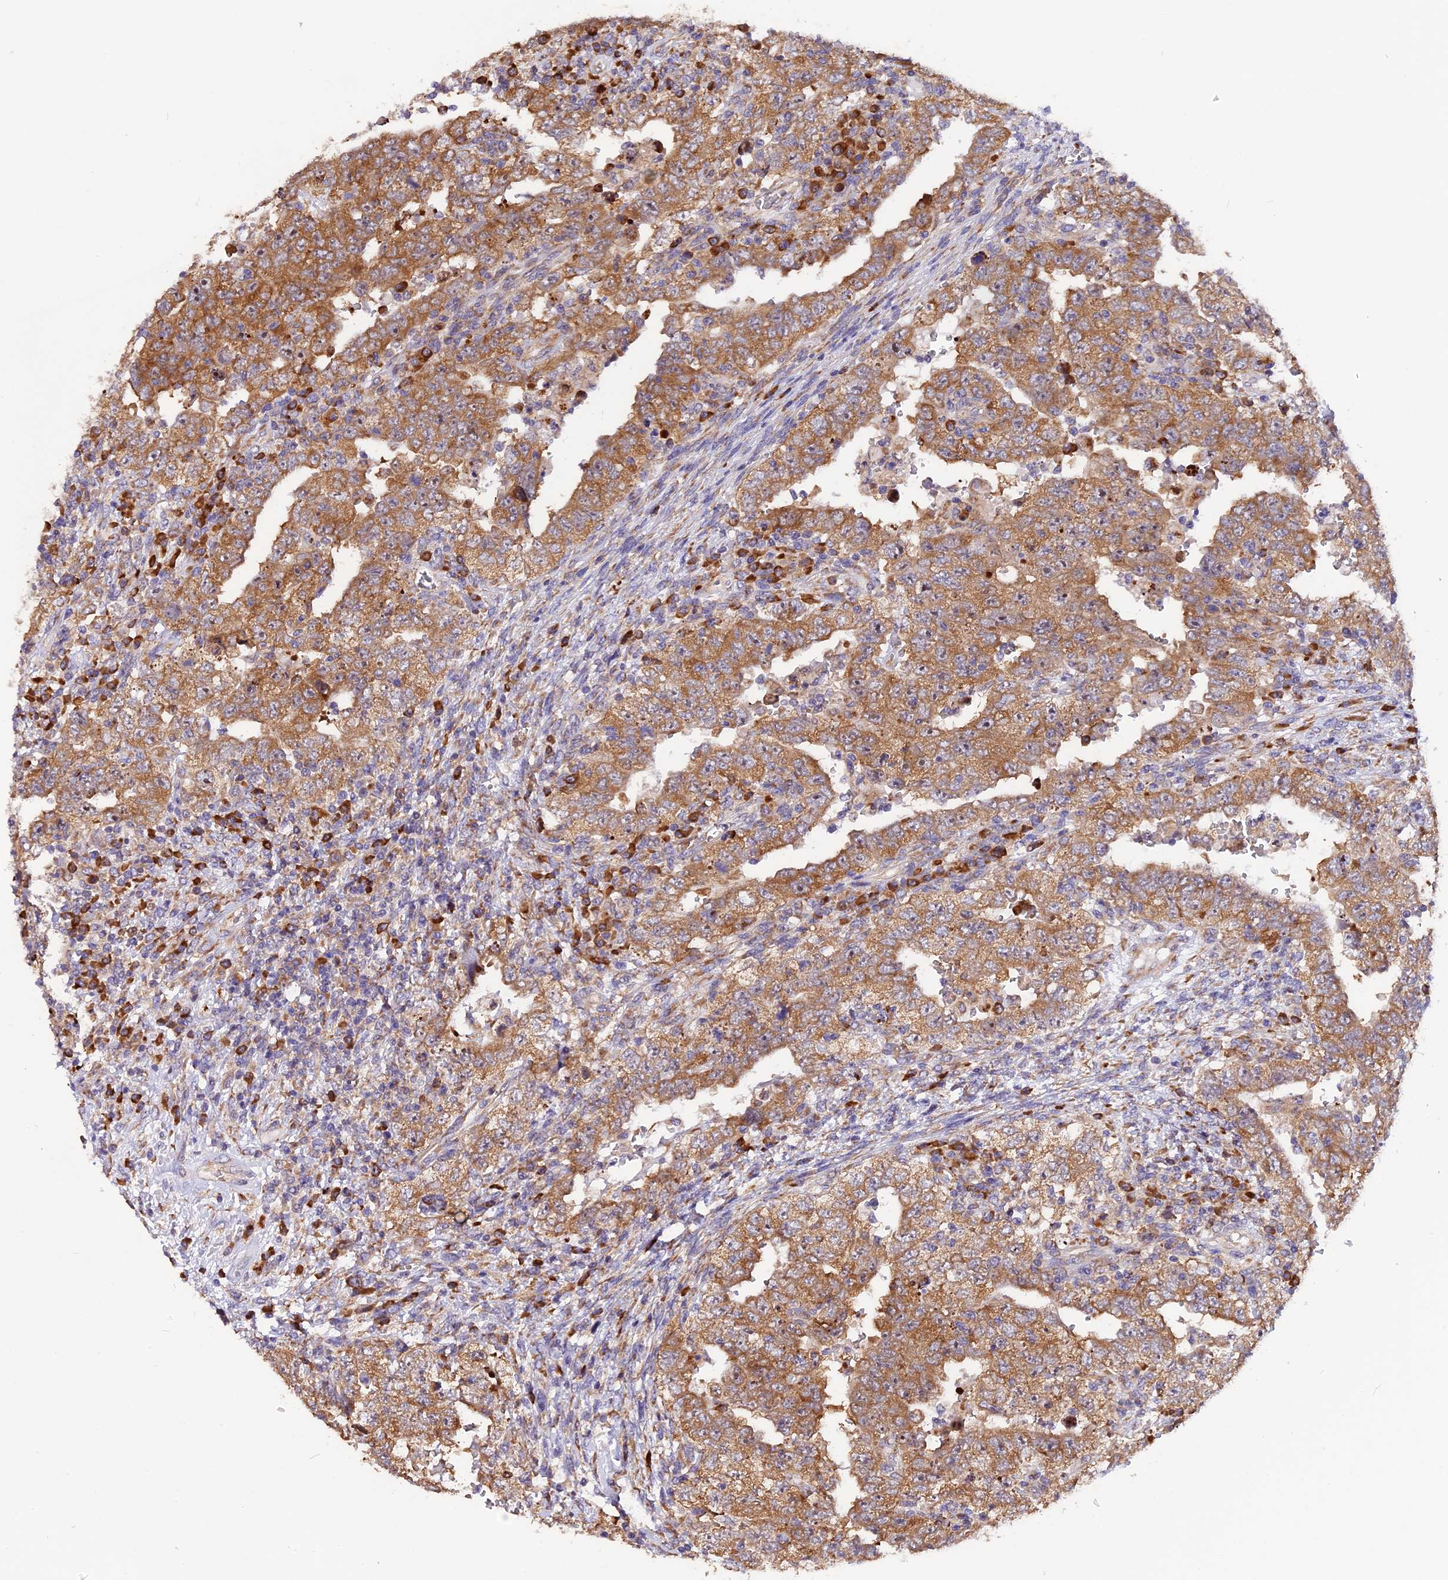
{"staining": {"intensity": "moderate", "quantity": ">75%", "location": "cytoplasmic/membranous"}, "tissue": "testis cancer", "cell_type": "Tumor cells", "image_type": "cancer", "snomed": [{"axis": "morphology", "description": "Carcinoma, Embryonal, NOS"}, {"axis": "topography", "description": "Testis"}], "caption": "Testis cancer was stained to show a protein in brown. There is medium levels of moderate cytoplasmic/membranous staining in about >75% of tumor cells.", "gene": "GNPTAB", "patient": {"sex": "male", "age": 26}}